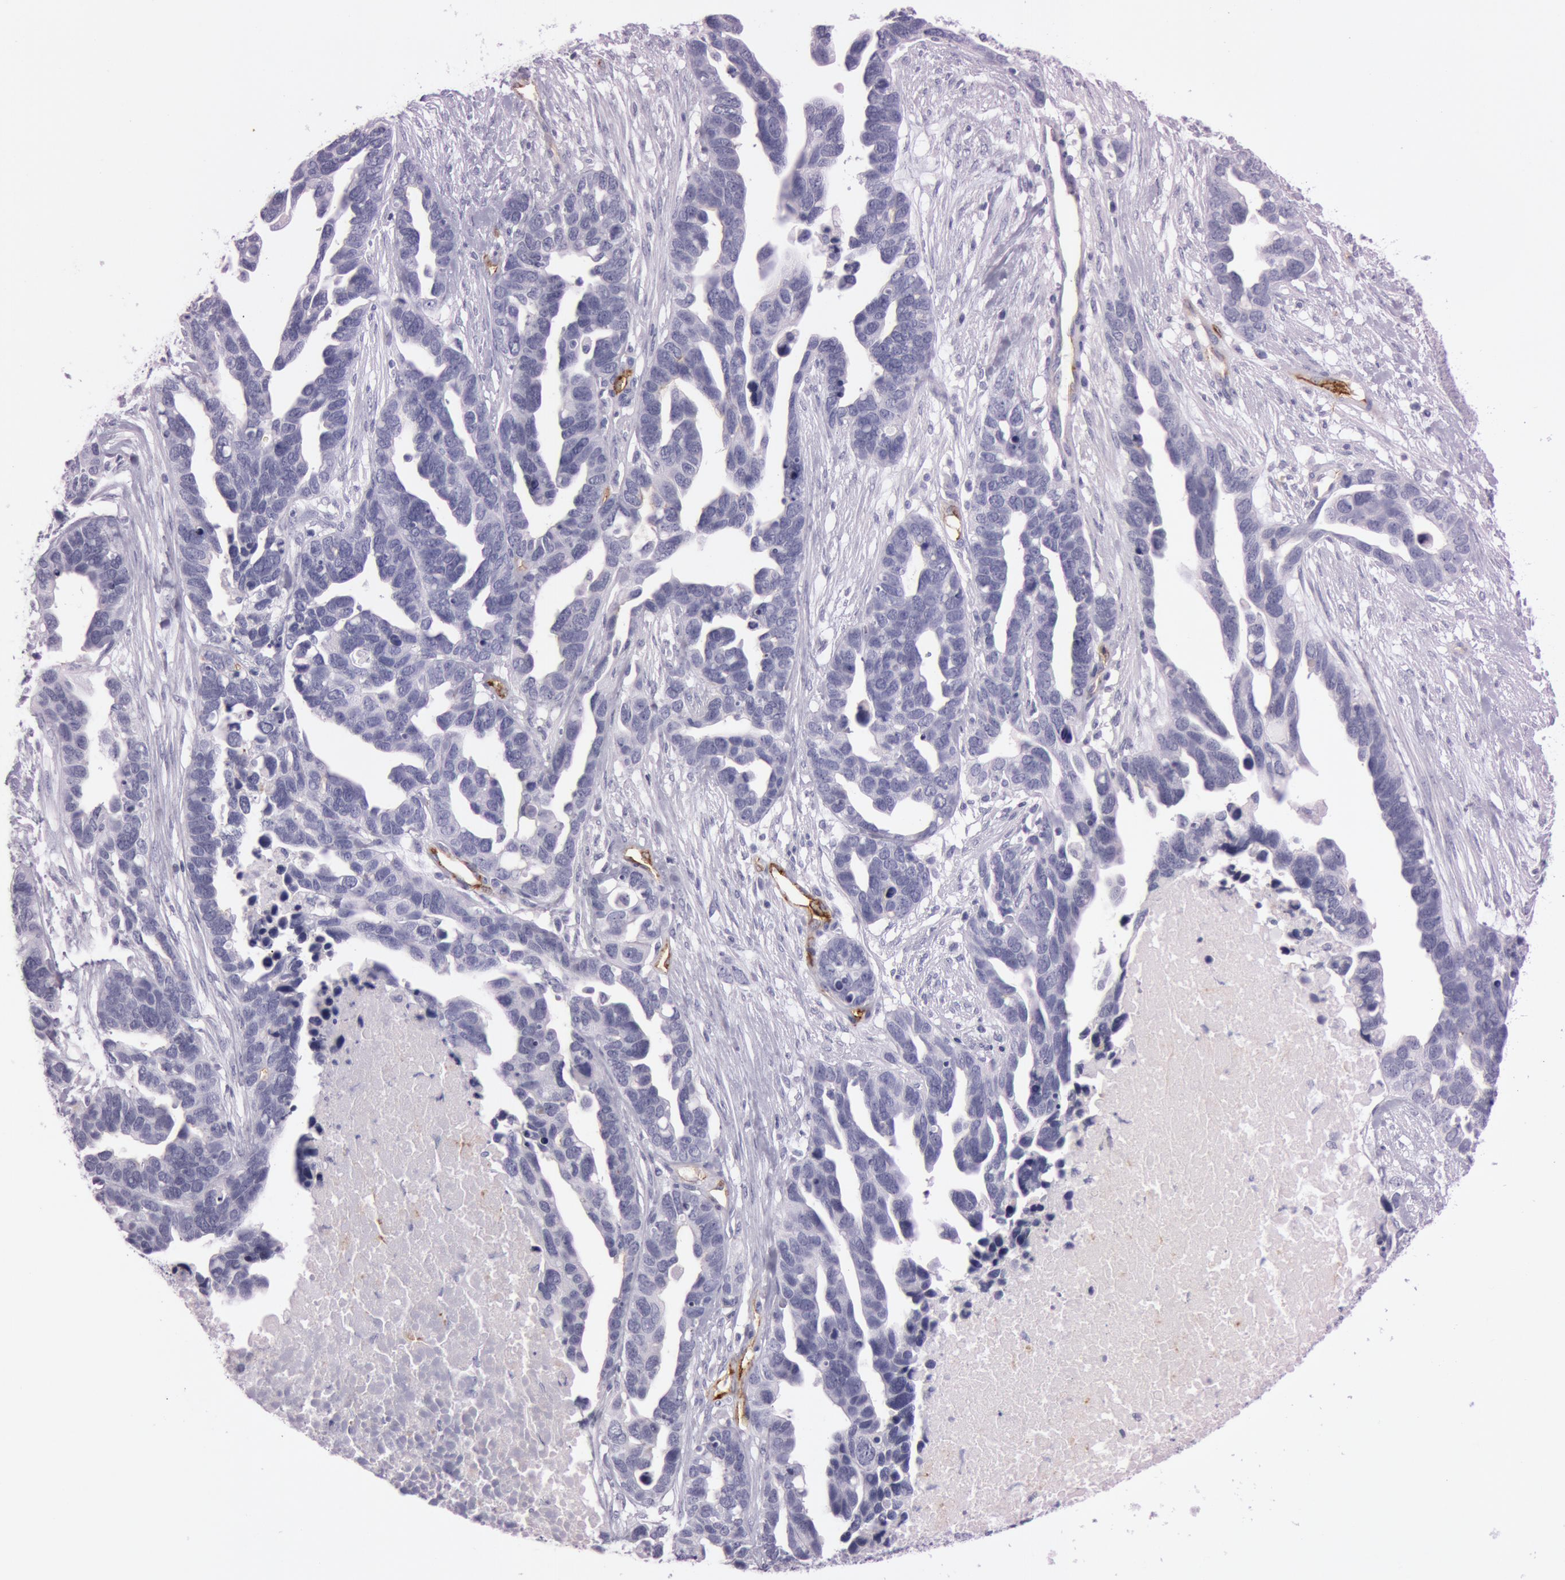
{"staining": {"intensity": "negative", "quantity": "none", "location": "none"}, "tissue": "ovarian cancer", "cell_type": "Tumor cells", "image_type": "cancer", "snomed": [{"axis": "morphology", "description": "Cystadenocarcinoma, serous, NOS"}, {"axis": "topography", "description": "Ovary"}], "caption": "Serous cystadenocarcinoma (ovarian) stained for a protein using IHC exhibits no positivity tumor cells.", "gene": "FOLH1", "patient": {"sex": "female", "age": 54}}